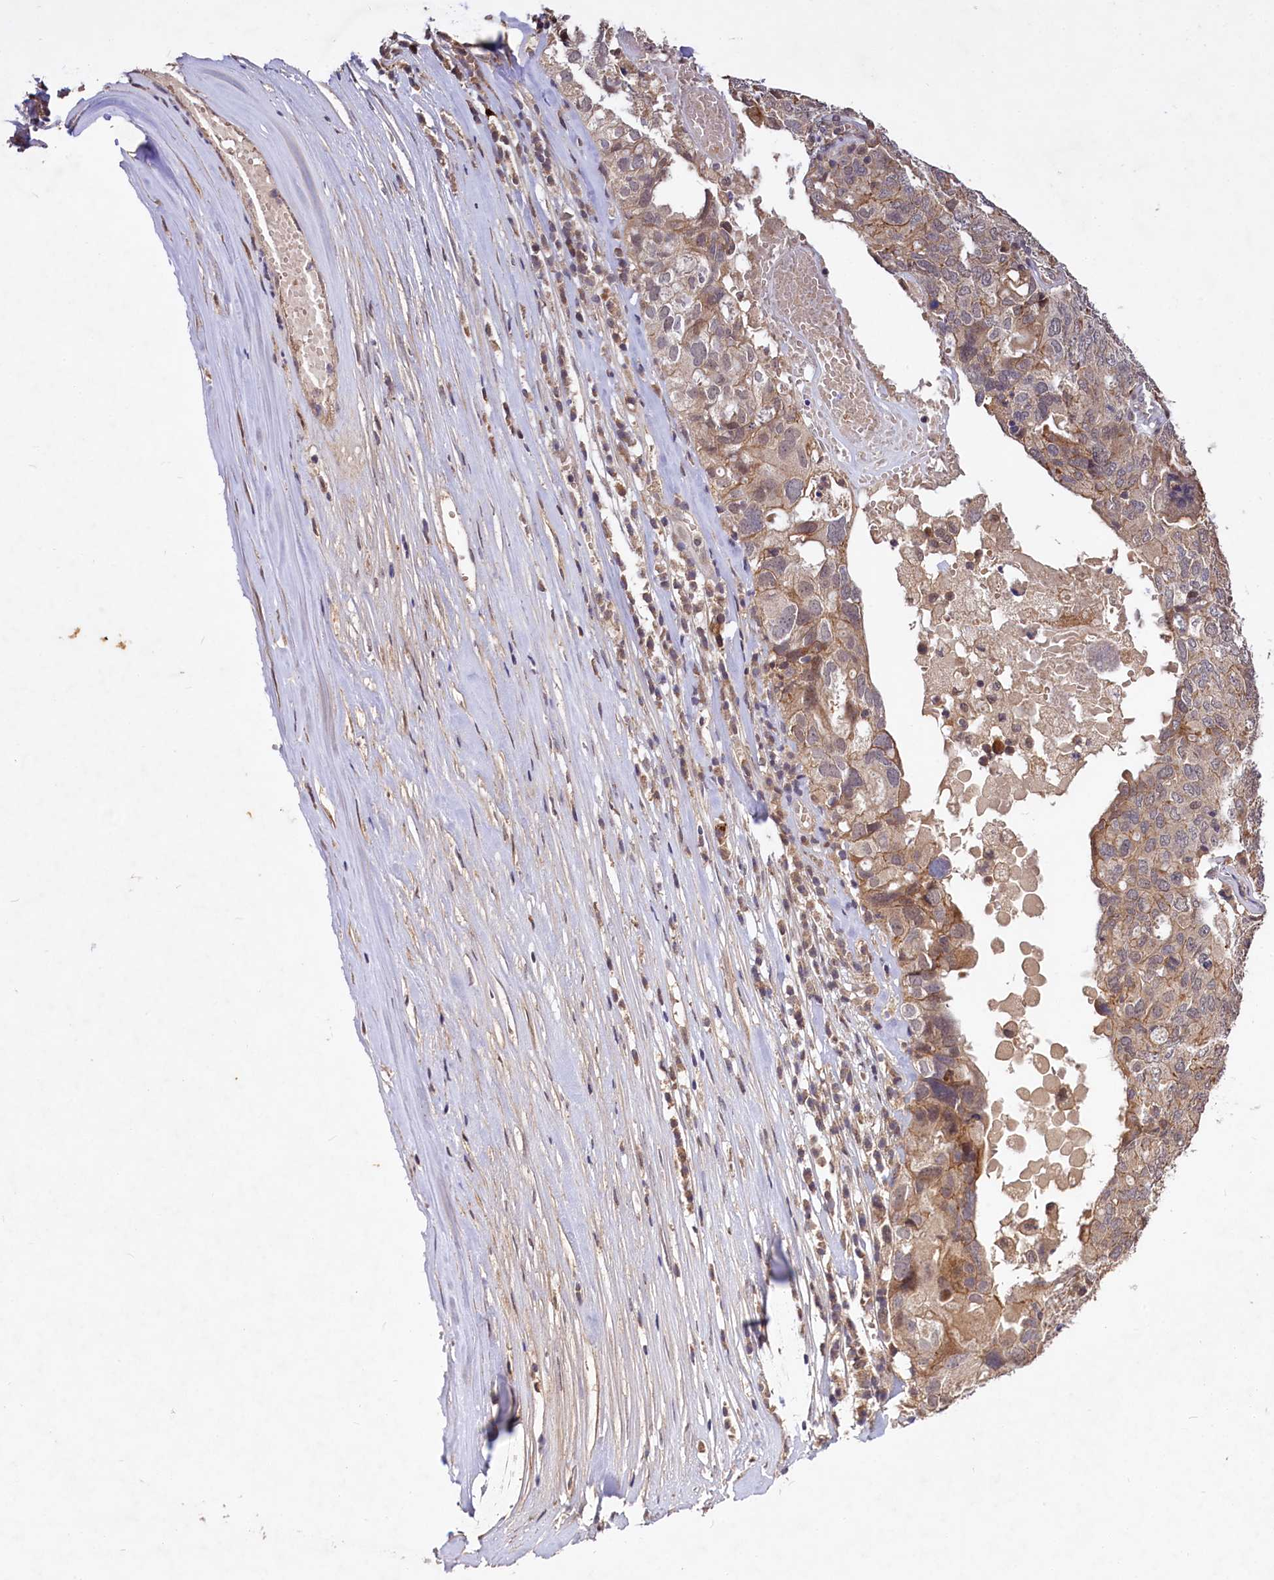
{"staining": {"intensity": "weak", "quantity": "25%-75%", "location": "cytoplasmic/membranous"}, "tissue": "ovarian cancer", "cell_type": "Tumor cells", "image_type": "cancer", "snomed": [{"axis": "morphology", "description": "Carcinoma, endometroid"}, {"axis": "topography", "description": "Ovary"}], "caption": "High-magnification brightfield microscopy of endometroid carcinoma (ovarian) stained with DAB (brown) and counterstained with hematoxylin (blue). tumor cells exhibit weak cytoplasmic/membranous staining is present in approximately25%-75% of cells.", "gene": "UBE3A", "patient": {"sex": "female", "age": 62}}